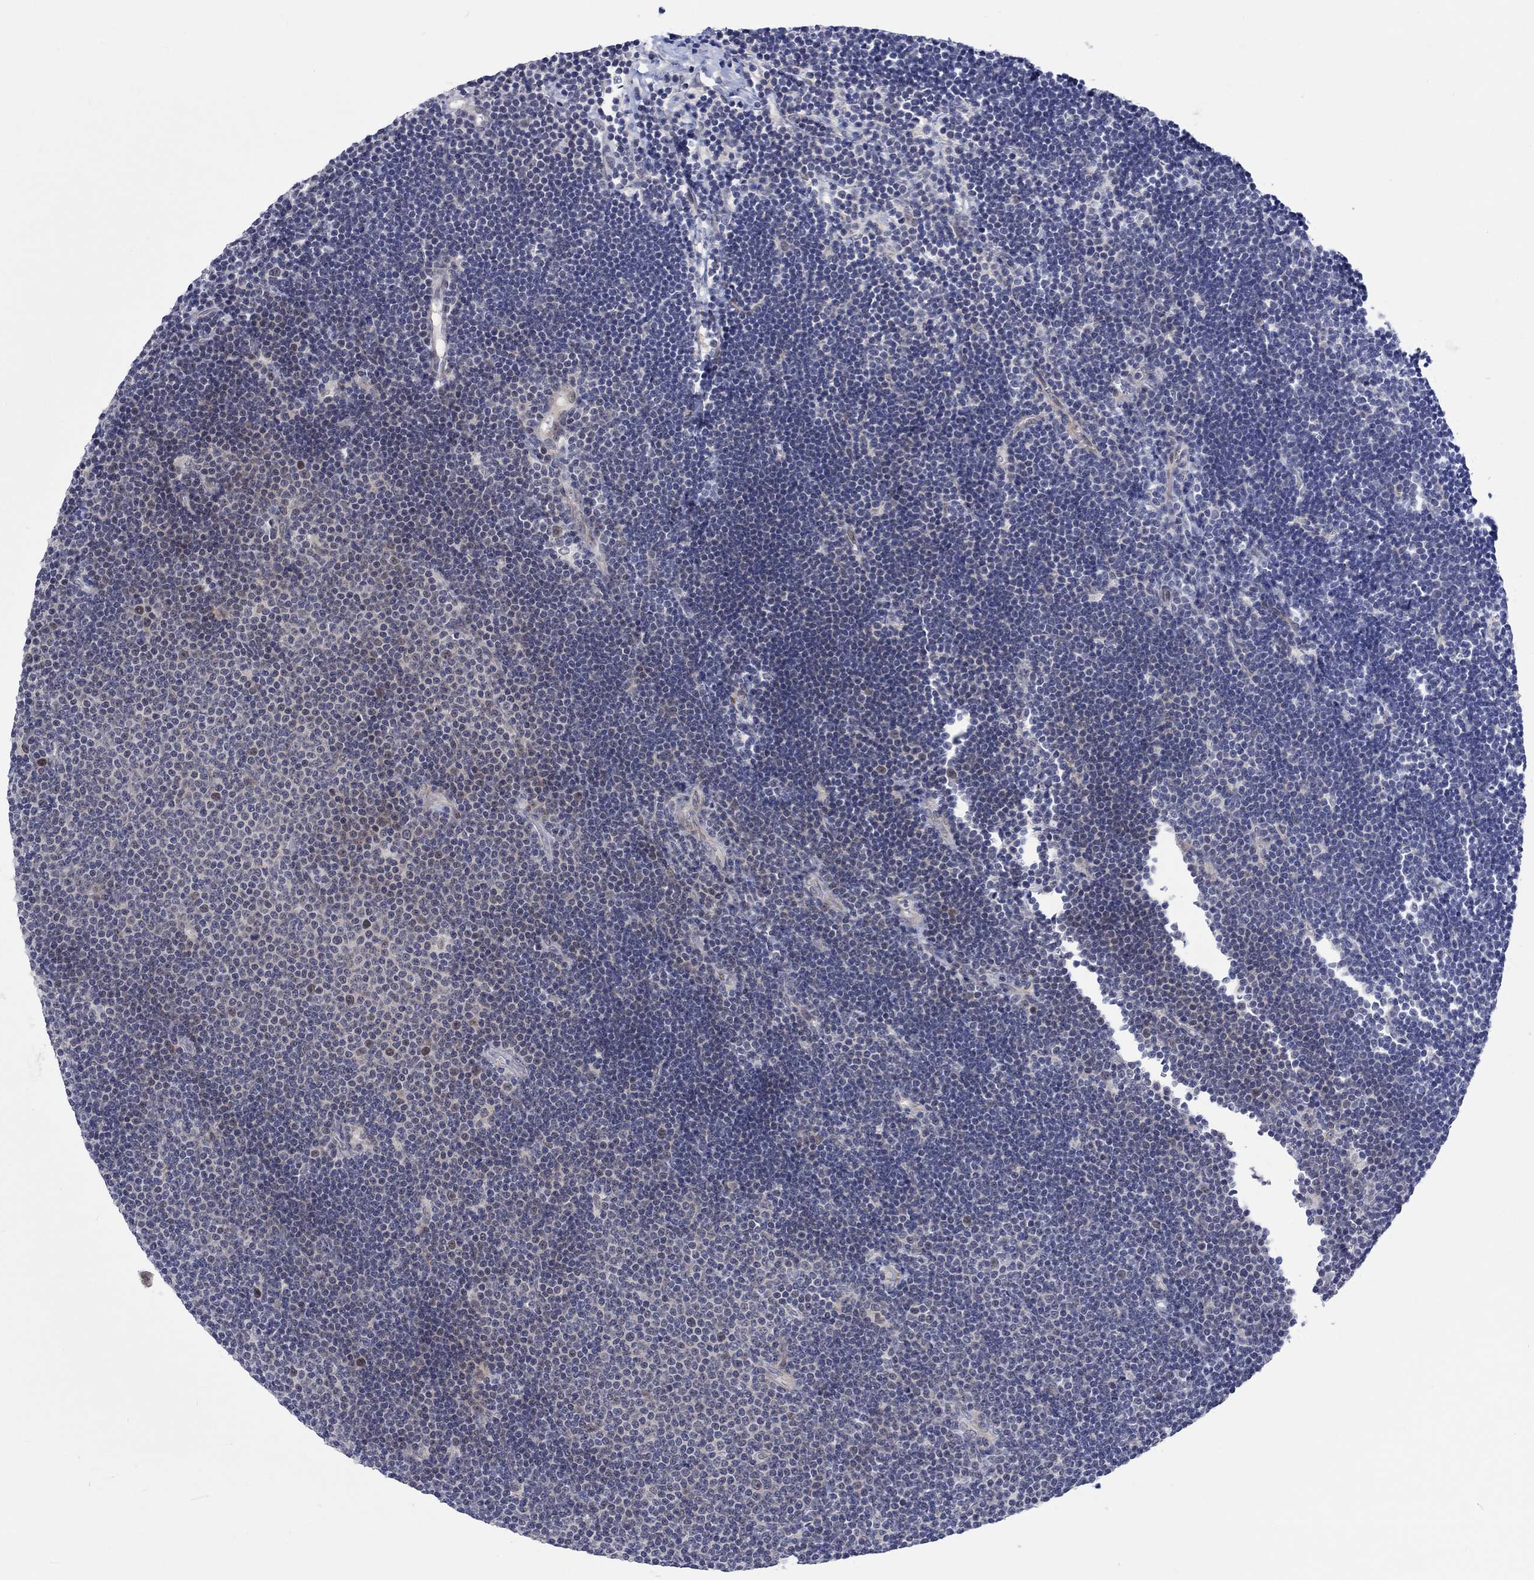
{"staining": {"intensity": "negative", "quantity": "none", "location": "none"}, "tissue": "lymphoma", "cell_type": "Tumor cells", "image_type": "cancer", "snomed": [{"axis": "morphology", "description": "Malignant lymphoma, non-Hodgkin's type, Low grade"}, {"axis": "topography", "description": "Brain"}], "caption": "An image of human lymphoma is negative for staining in tumor cells.", "gene": "E2F8", "patient": {"sex": "female", "age": 66}}